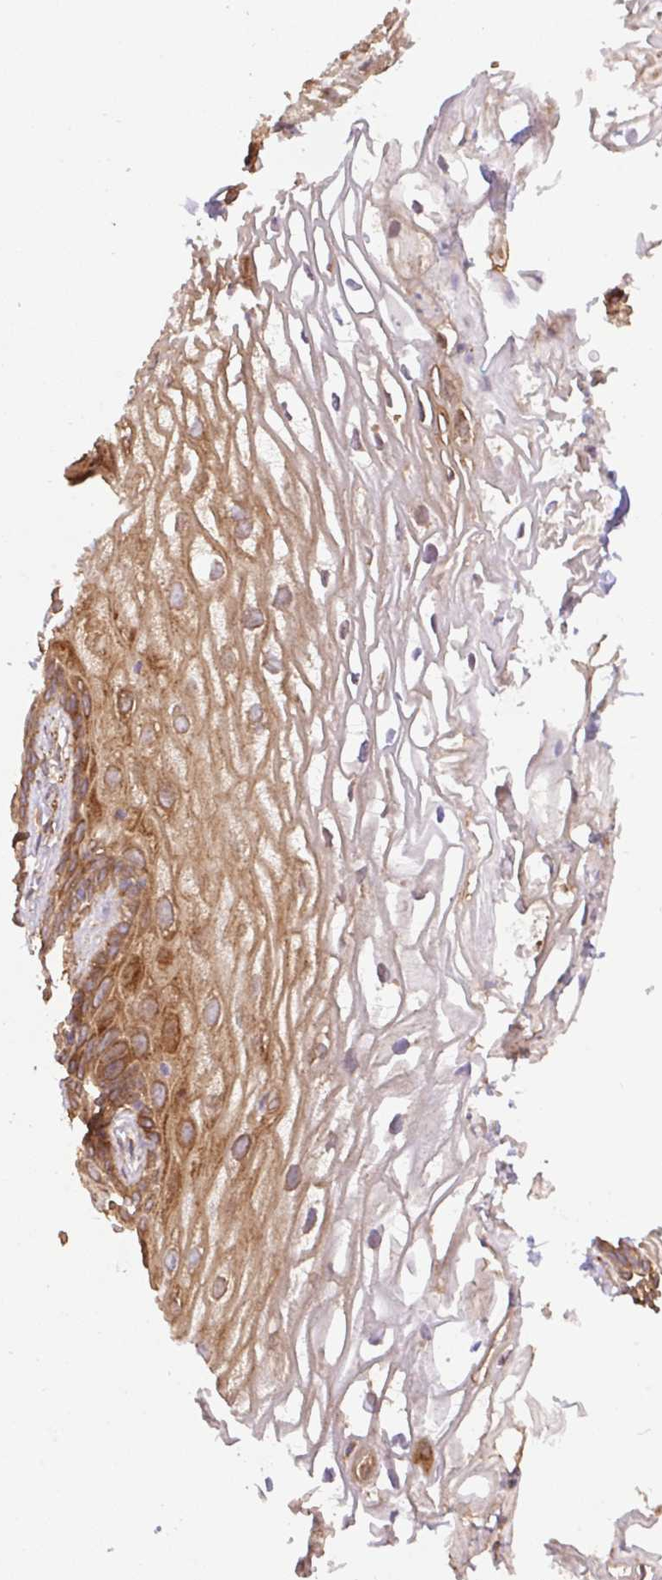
{"staining": {"intensity": "moderate", "quantity": ">75%", "location": "cytoplasmic/membranous"}, "tissue": "vagina", "cell_type": "Squamous epithelial cells", "image_type": "normal", "snomed": [{"axis": "morphology", "description": "Normal tissue, NOS"}, {"axis": "morphology", "description": "Adenocarcinoma, NOS"}, {"axis": "topography", "description": "Rectum"}, {"axis": "topography", "description": "Vagina"}, {"axis": "topography", "description": "Peripheral nerve tissue"}], "caption": "Squamous epithelial cells show moderate cytoplasmic/membranous staining in about >75% of cells in unremarkable vagina.", "gene": "COX8A", "patient": {"sex": "female", "age": 71}}